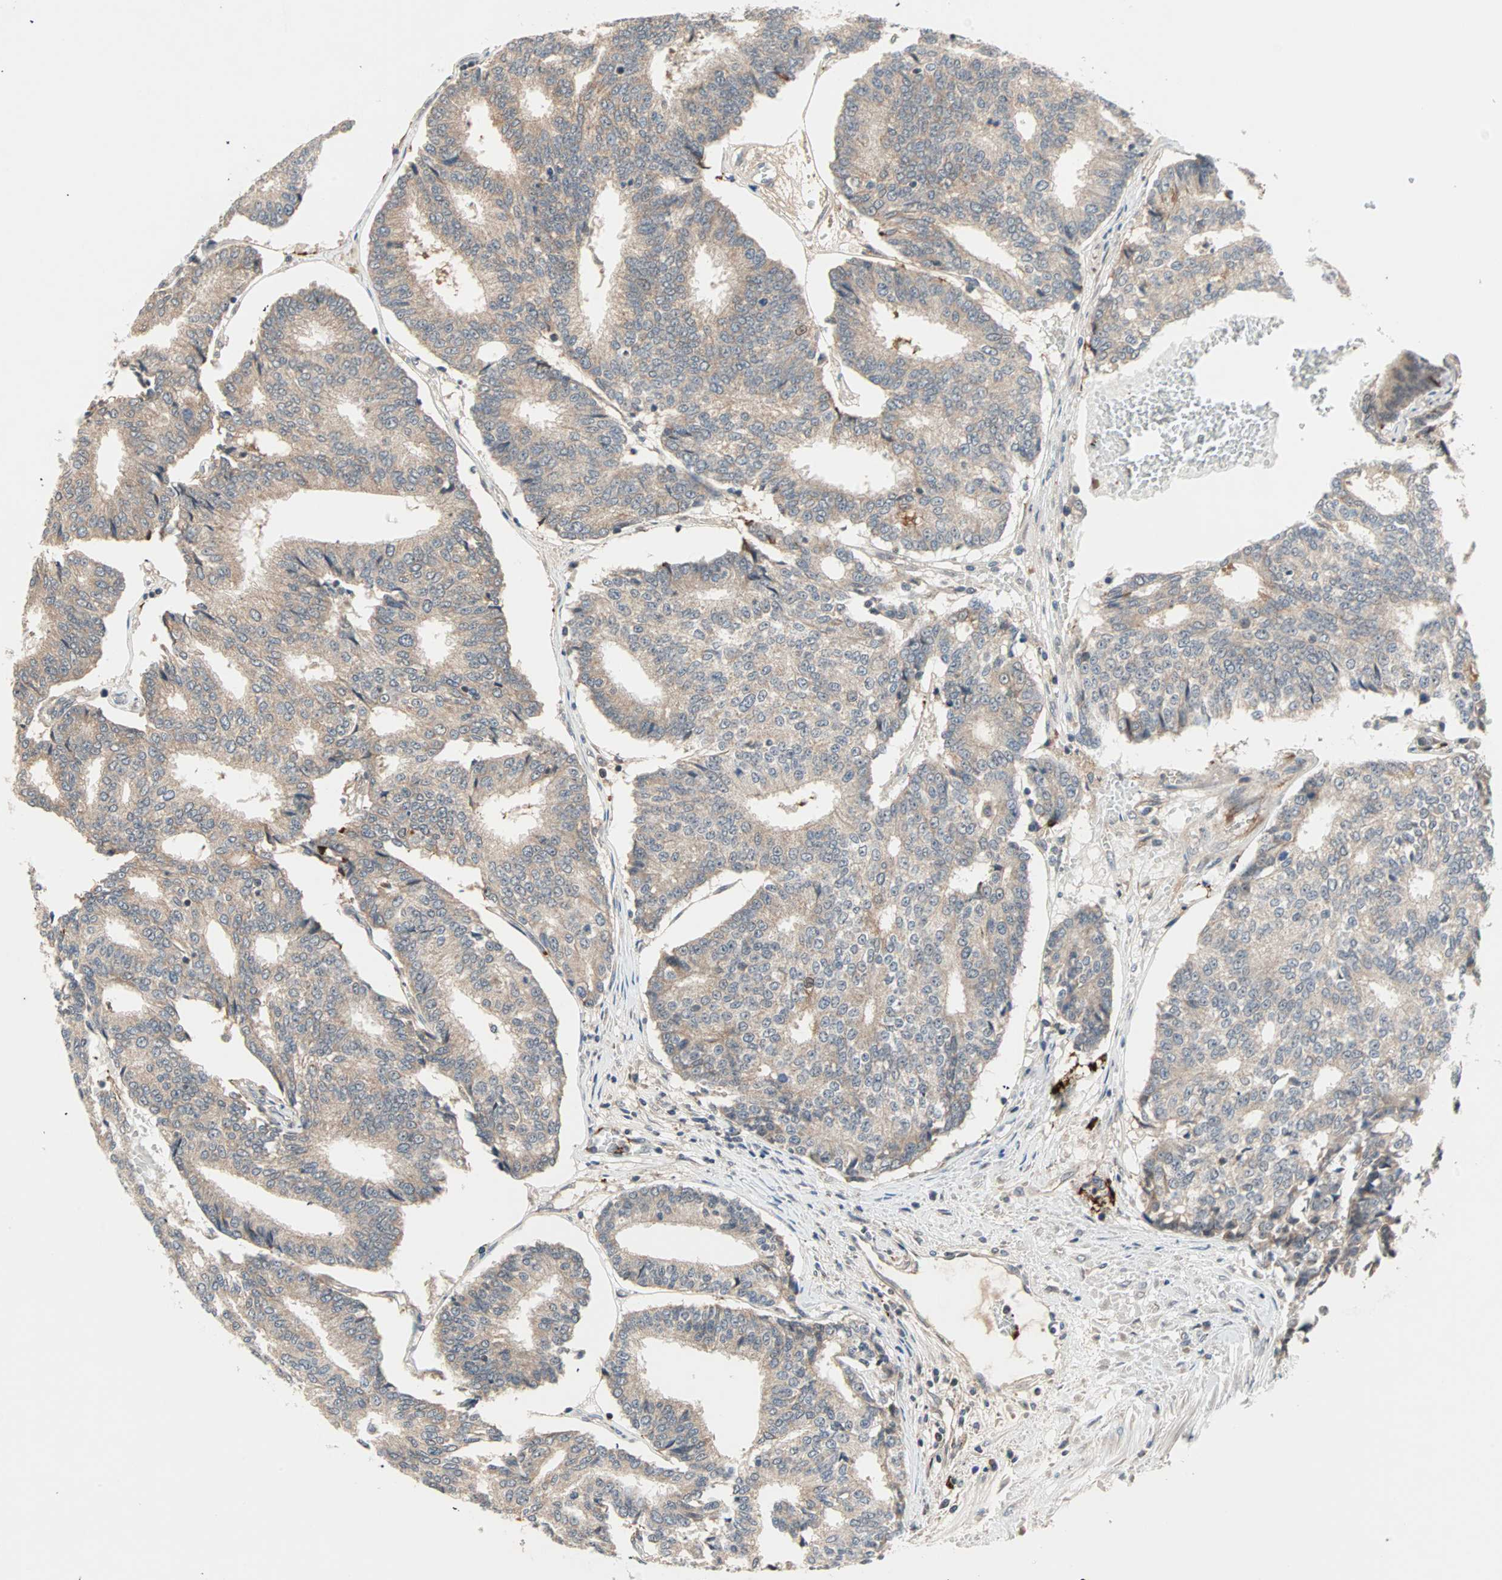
{"staining": {"intensity": "weak", "quantity": "25%-75%", "location": "cytoplasmic/membranous"}, "tissue": "prostate cancer", "cell_type": "Tumor cells", "image_type": "cancer", "snomed": [{"axis": "morphology", "description": "Adenocarcinoma, High grade"}, {"axis": "topography", "description": "Prostate"}], "caption": "Prostate adenocarcinoma (high-grade) was stained to show a protein in brown. There is low levels of weak cytoplasmic/membranous staining in about 25%-75% of tumor cells.", "gene": "PROS1", "patient": {"sex": "male", "age": 55}}